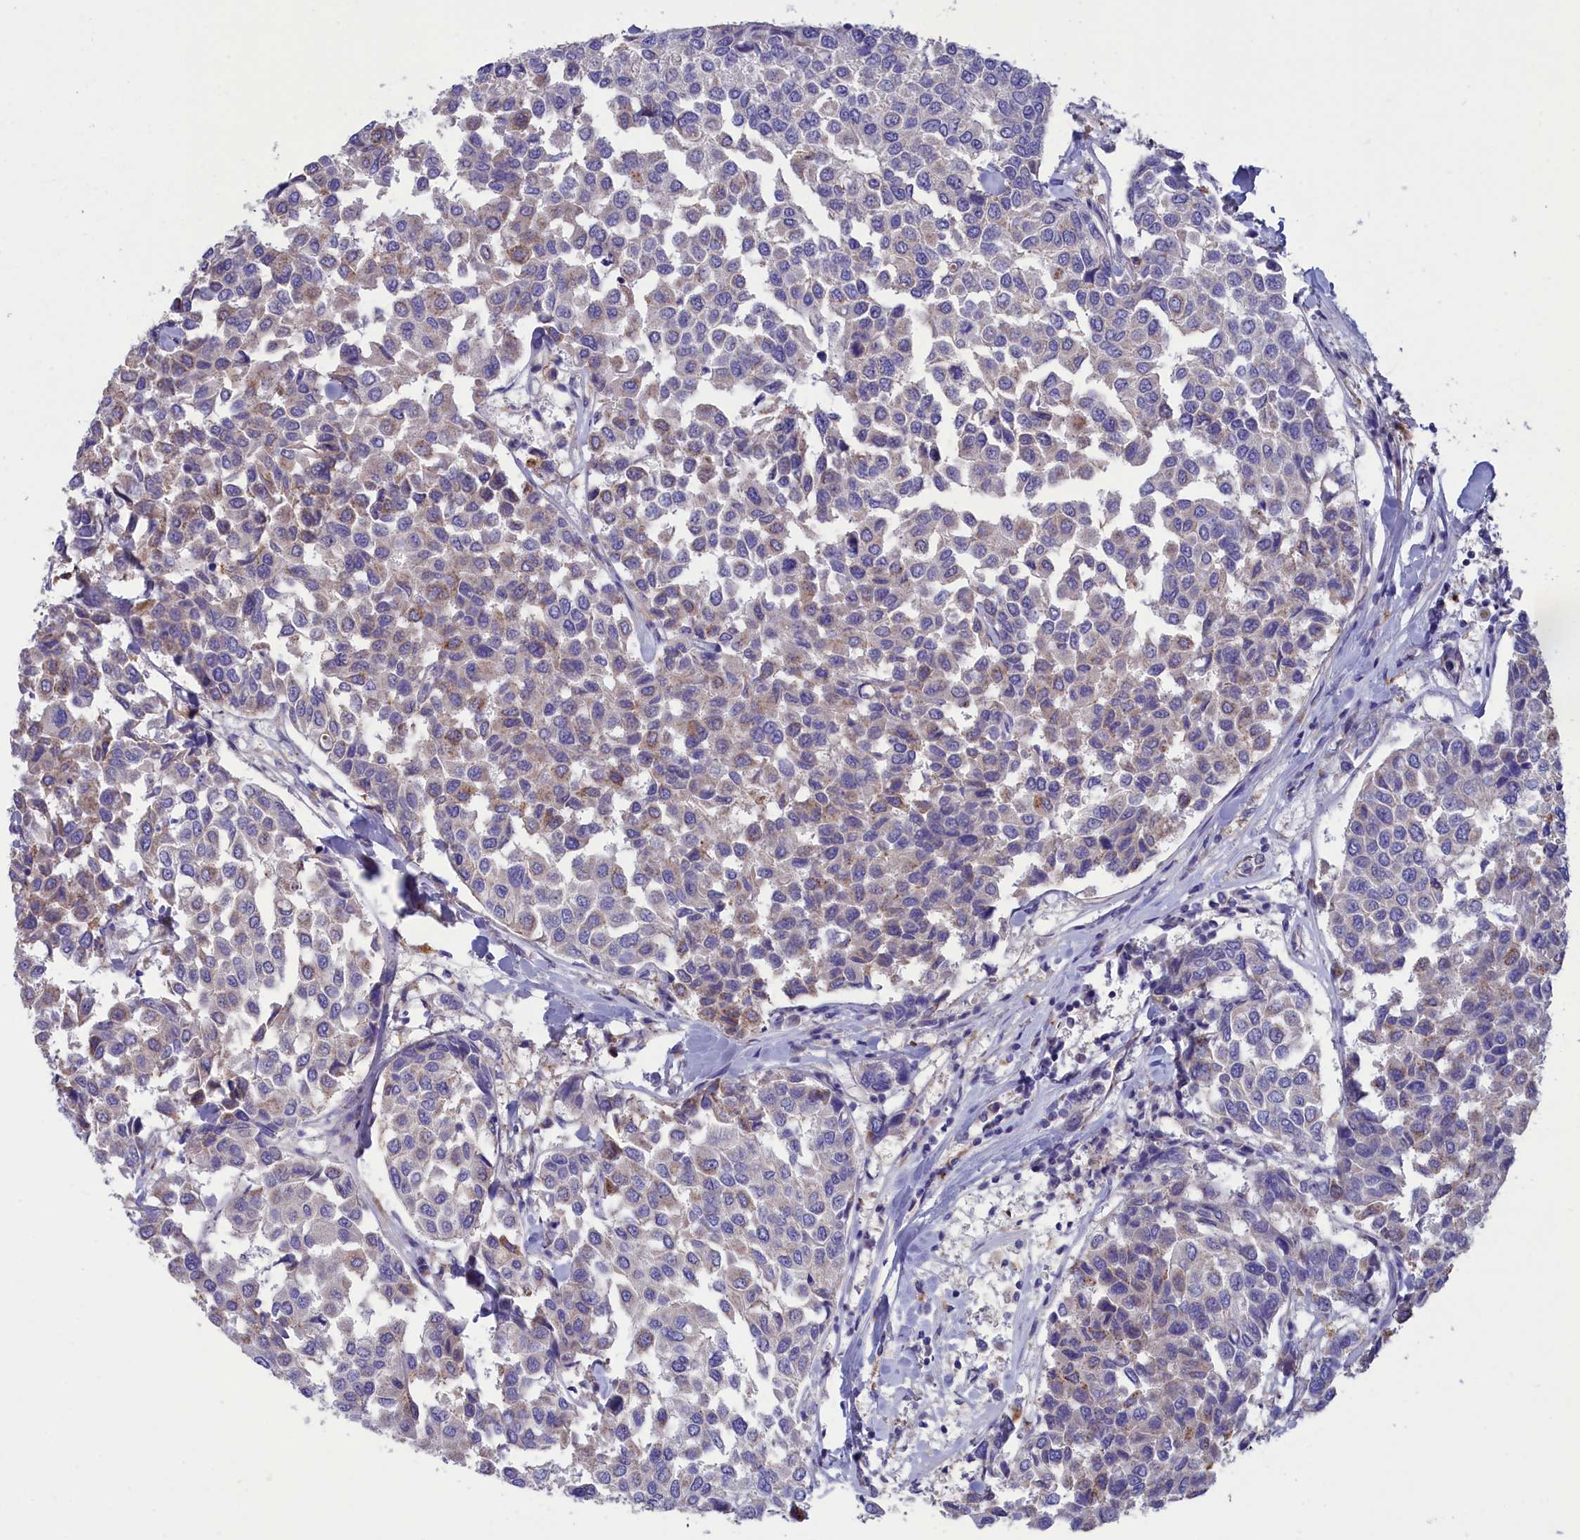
{"staining": {"intensity": "weak", "quantity": "25%-75%", "location": "cytoplasmic/membranous"}, "tissue": "breast cancer", "cell_type": "Tumor cells", "image_type": "cancer", "snomed": [{"axis": "morphology", "description": "Duct carcinoma"}, {"axis": "topography", "description": "Breast"}], "caption": "Tumor cells demonstrate weak cytoplasmic/membranous expression in approximately 25%-75% of cells in breast cancer. (IHC, brightfield microscopy, high magnification).", "gene": "WDR6", "patient": {"sex": "female", "age": 55}}